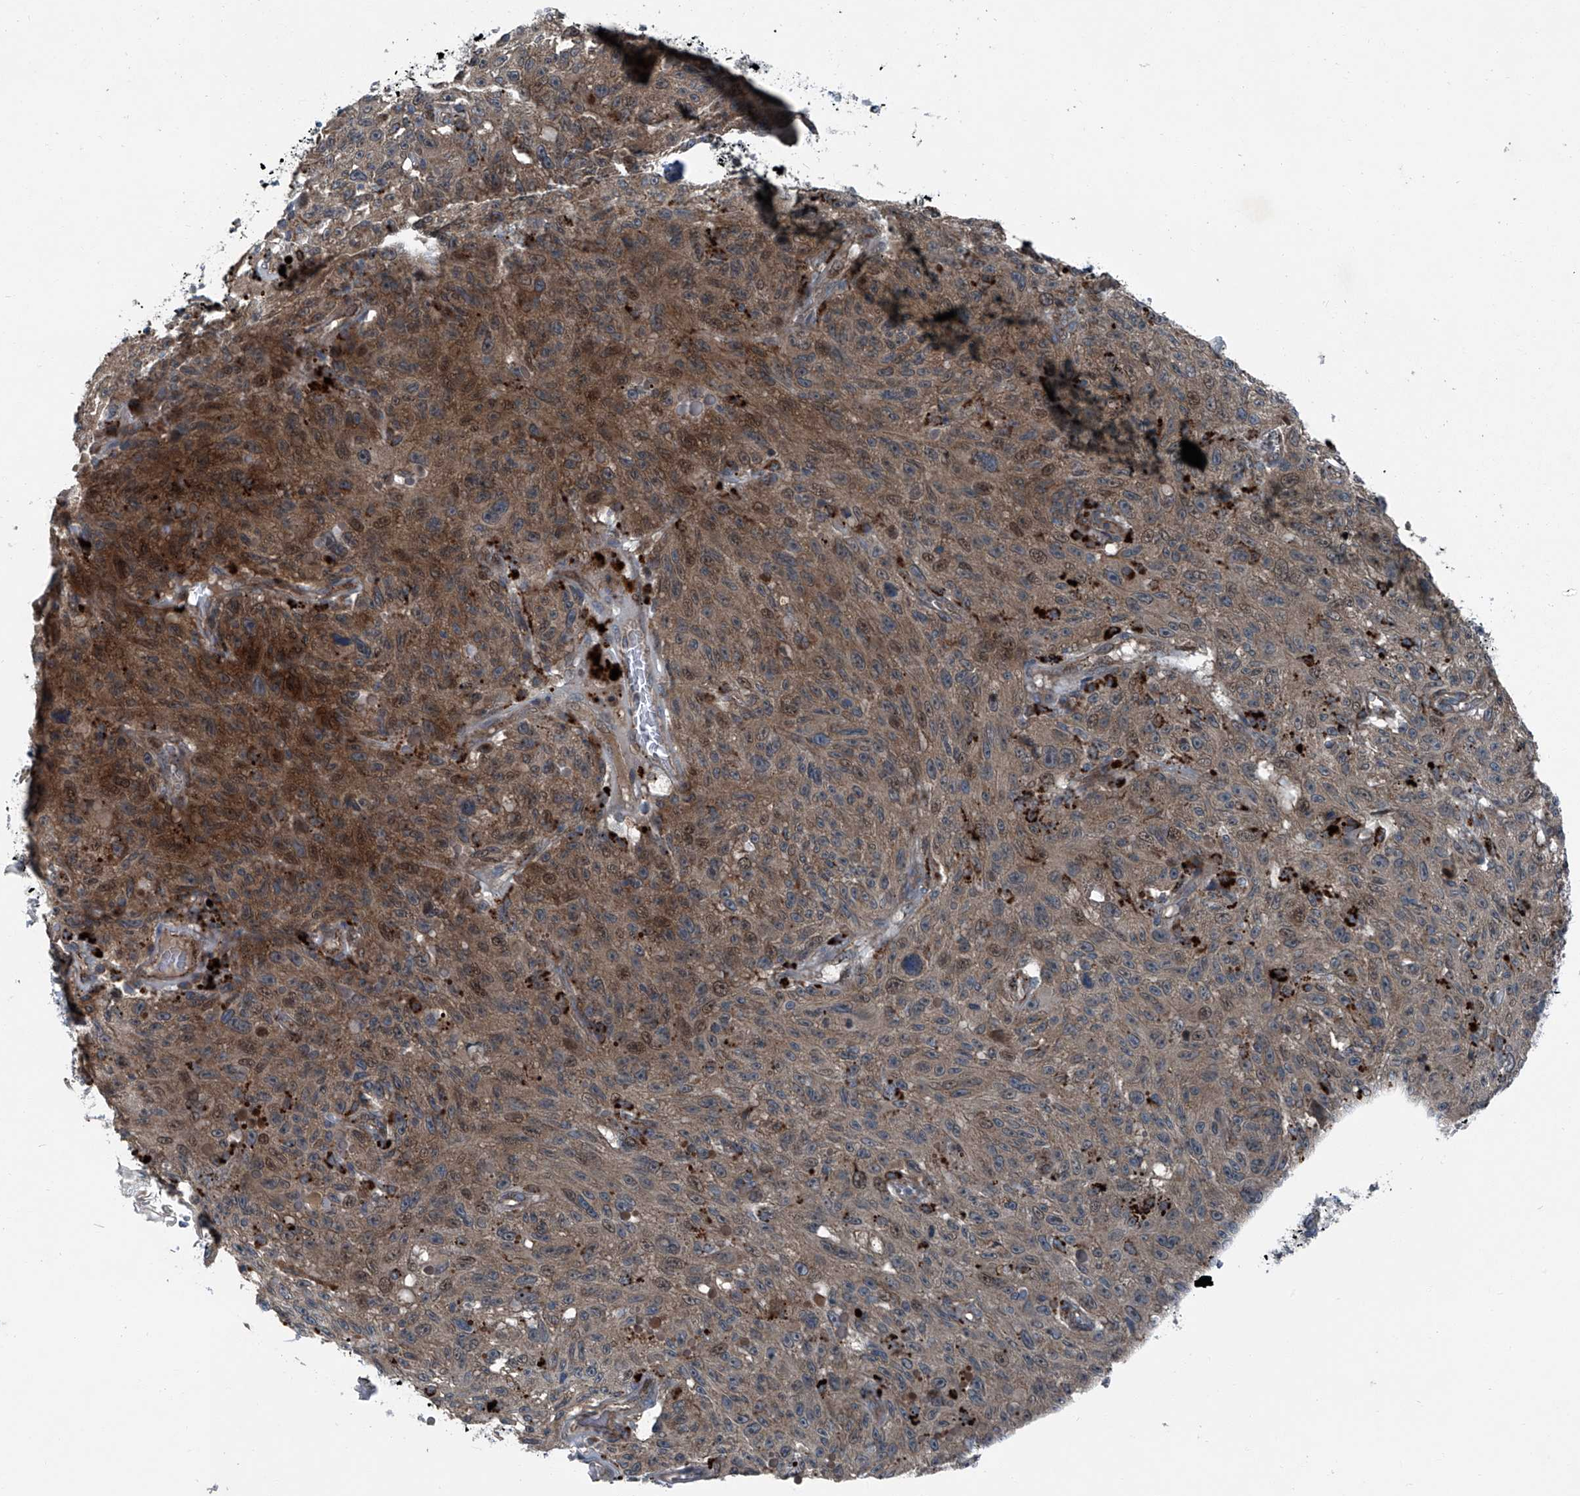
{"staining": {"intensity": "moderate", "quantity": ">75%", "location": "cytoplasmic/membranous"}, "tissue": "skin cancer", "cell_type": "Tumor cells", "image_type": "cancer", "snomed": [{"axis": "morphology", "description": "Squamous cell carcinoma, NOS"}, {"axis": "morphology", "description": "Squamous cell carcinoma, metastatic, NOS"}, {"axis": "topography", "description": "Skin"}, {"axis": "topography", "description": "Lymph node"}], "caption": "Protein staining of skin cancer (squamous cell carcinoma) tissue demonstrates moderate cytoplasmic/membranous expression in about >75% of tumor cells.", "gene": "SENP2", "patient": {"sex": "male", "age": 75}}